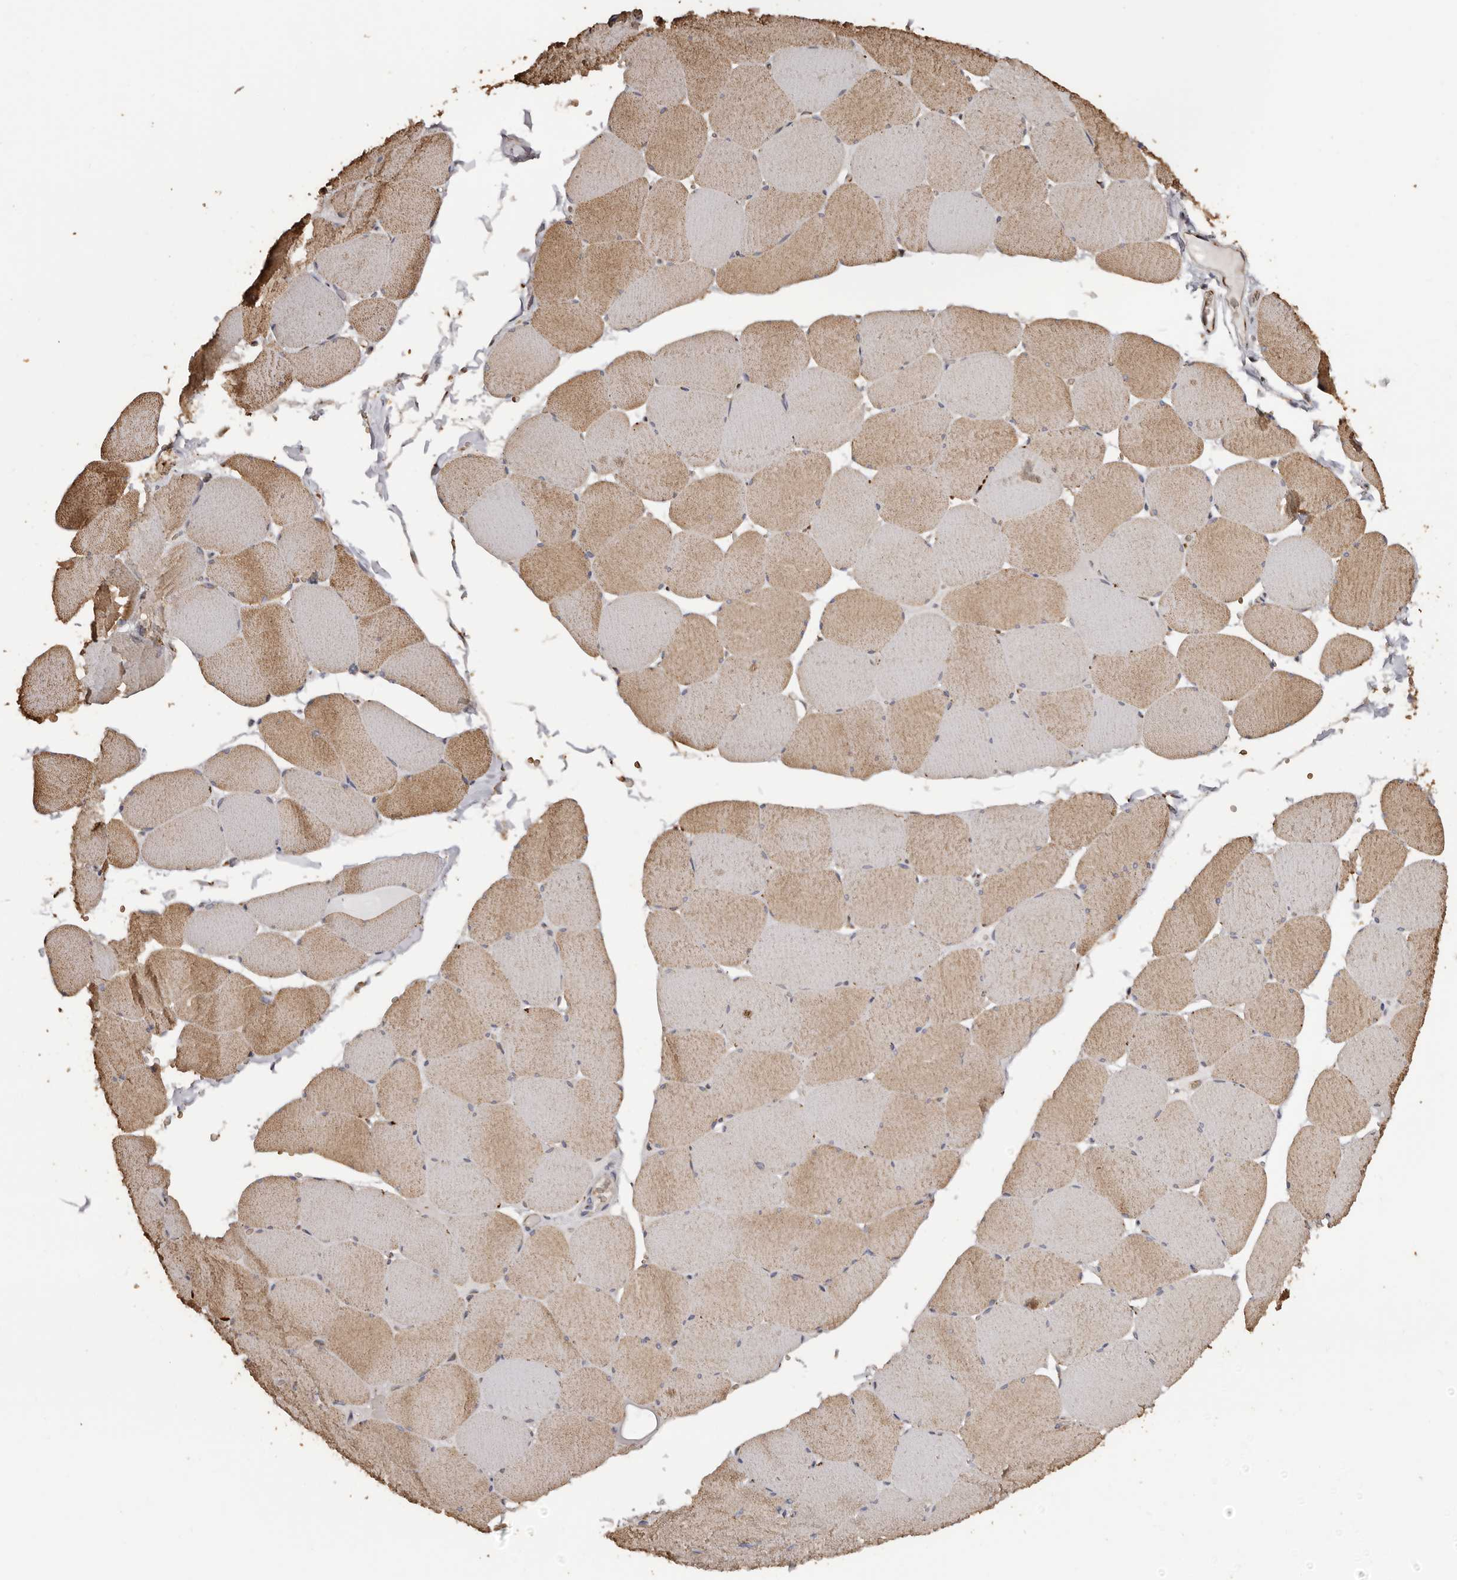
{"staining": {"intensity": "moderate", "quantity": "25%-75%", "location": "cytoplasmic/membranous"}, "tissue": "skeletal muscle", "cell_type": "Myocytes", "image_type": "normal", "snomed": [{"axis": "morphology", "description": "Normal tissue, NOS"}, {"axis": "topography", "description": "Skeletal muscle"}, {"axis": "topography", "description": "Head-Neck"}], "caption": "Myocytes exhibit moderate cytoplasmic/membranous expression in approximately 25%-75% of cells in normal skeletal muscle.", "gene": "ENTREP1", "patient": {"sex": "male", "age": 66}}